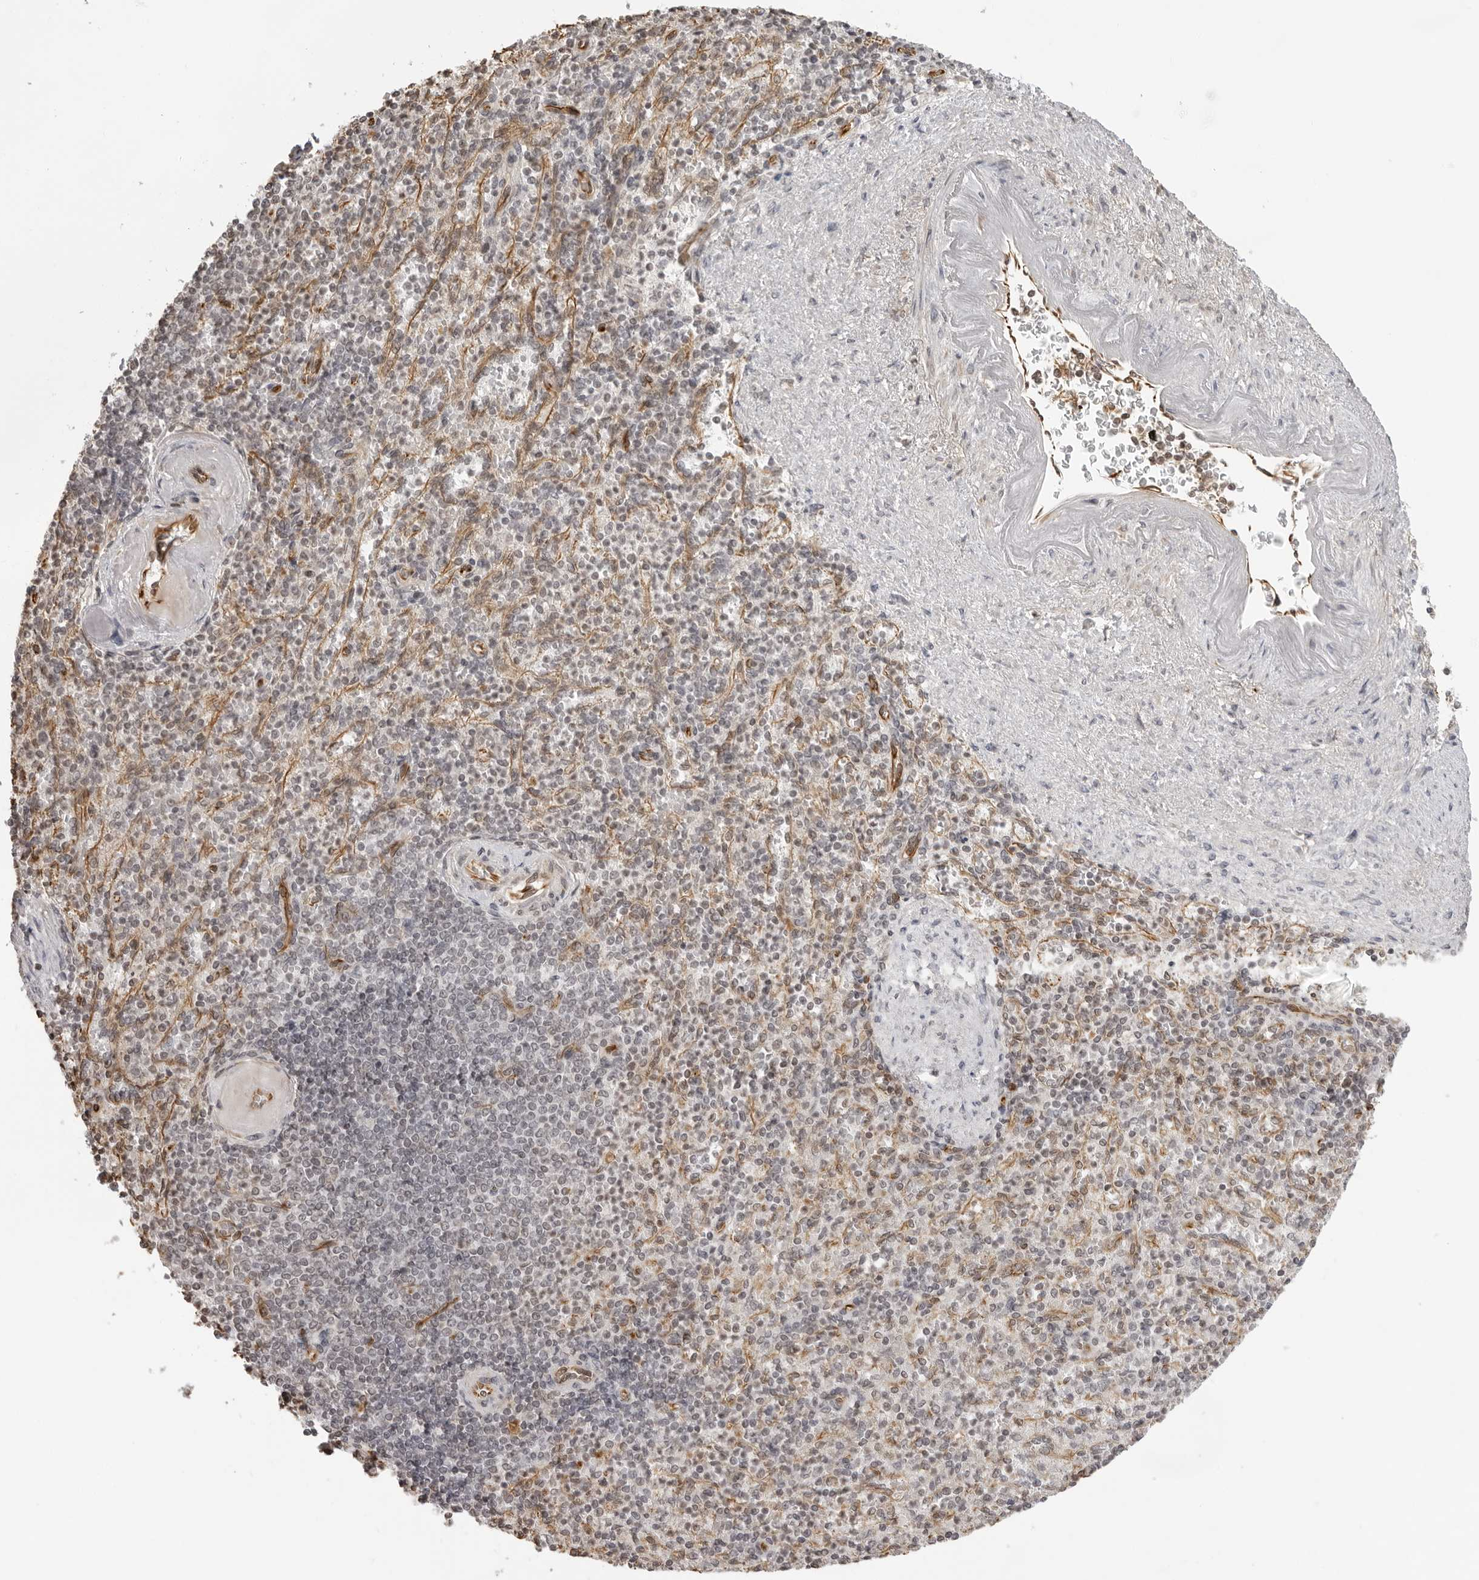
{"staining": {"intensity": "negative", "quantity": "none", "location": "none"}, "tissue": "spleen", "cell_type": "Cells in red pulp", "image_type": "normal", "snomed": [{"axis": "morphology", "description": "Normal tissue, NOS"}, {"axis": "topography", "description": "Spleen"}], "caption": "Histopathology image shows no protein expression in cells in red pulp of normal spleen. (Brightfield microscopy of DAB immunohistochemistry at high magnification).", "gene": "DYNLT5", "patient": {"sex": "female", "age": 74}}